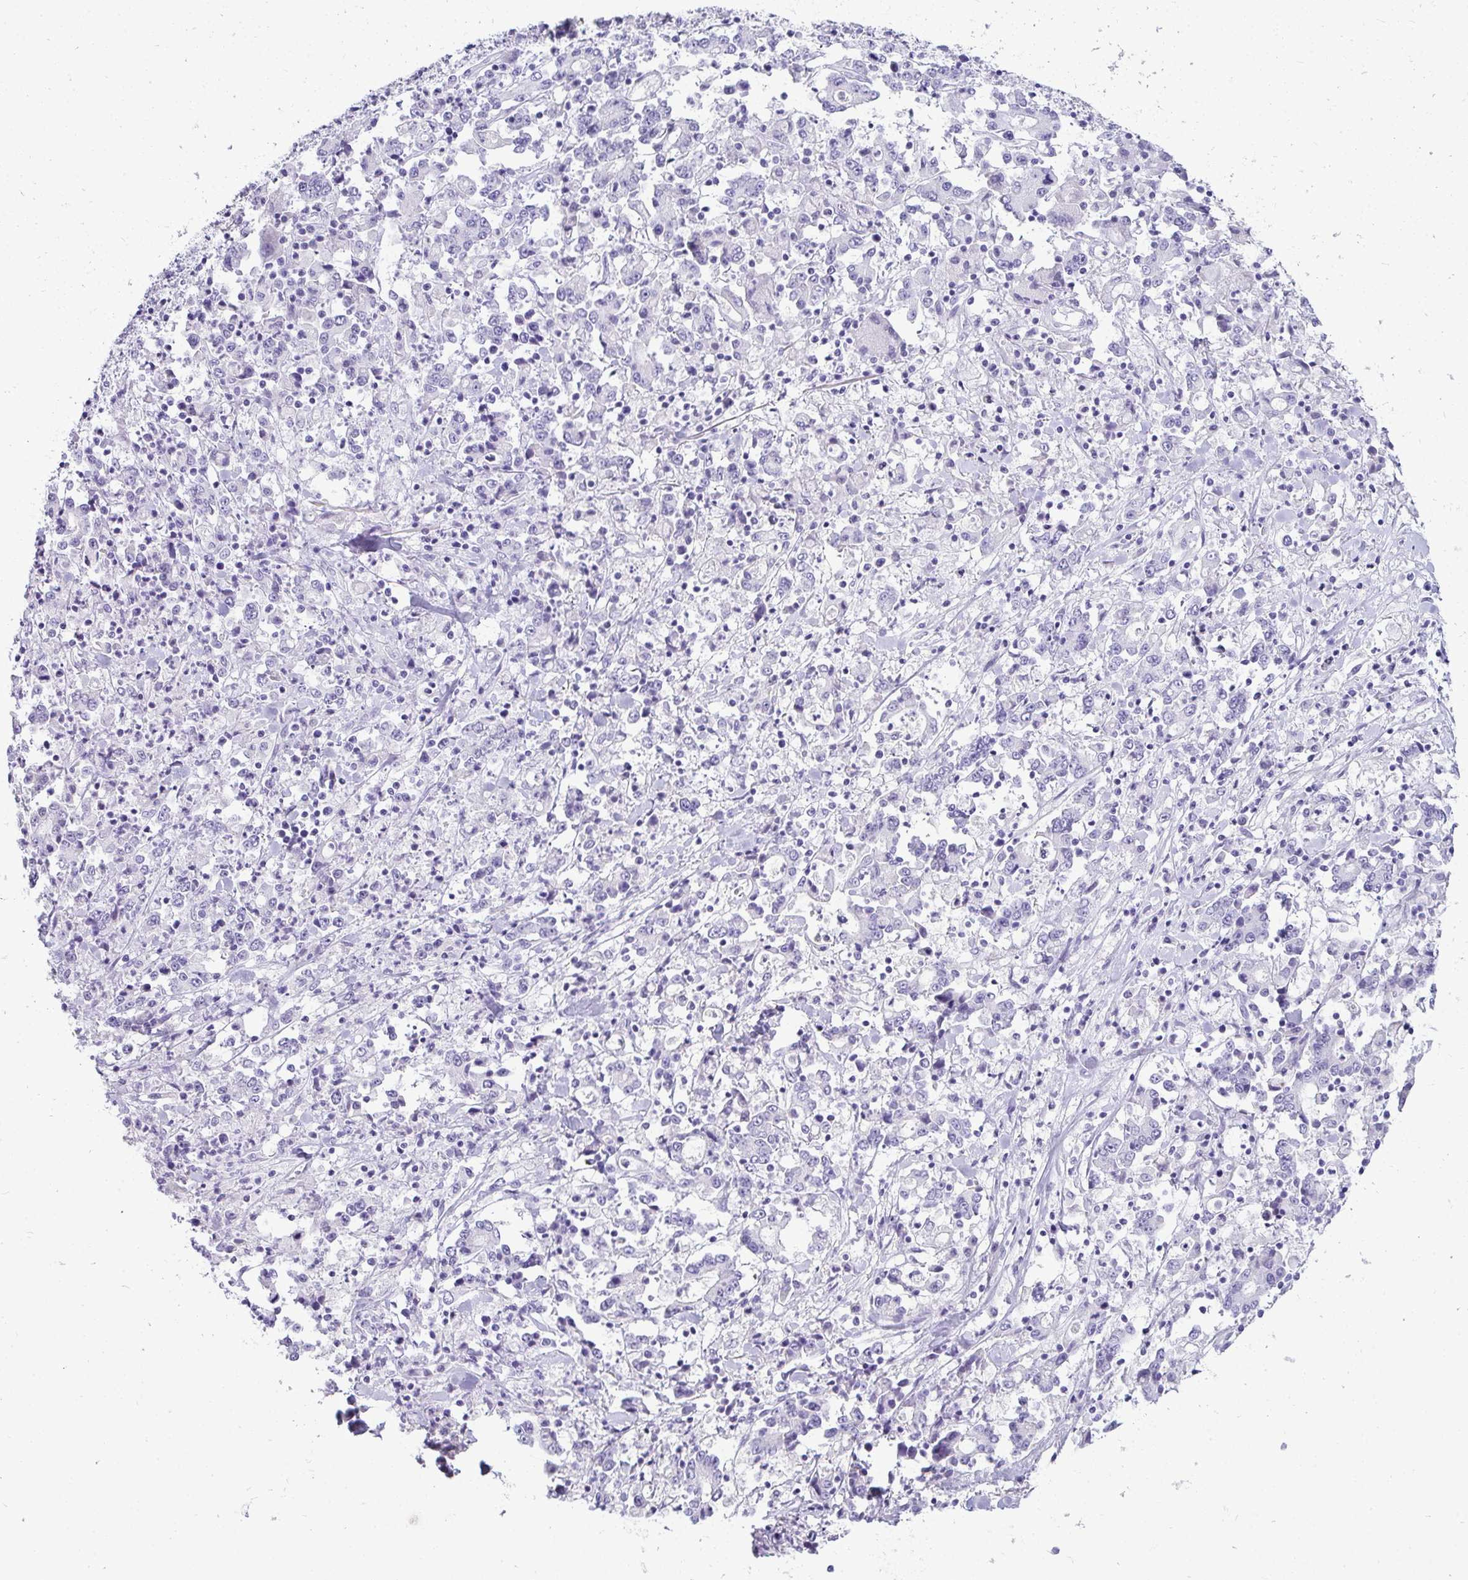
{"staining": {"intensity": "negative", "quantity": "none", "location": "none"}, "tissue": "stomach cancer", "cell_type": "Tumor cells", "image_type": "cancer", "snomed": [{"axis": "morphology", "description": "Adenocarcinoma, NOS"}, {"axis": "topography", "description": "Stomach, upper"}], "caption": "This histopathology image is of adenocarcinoma (stomach) stained with immunohistochemistry (IHC) to label a protein in brown with the nuclei are counter-stained blue. There is no positivity in tumor cells. Brightfield microscopy of immunohistochemistry (IHC) stained with DAB (brown) and hematoxylin (blue), captured at high magnification.", "gene": "HSPB6", "patient": {"sex": "male", "age": 68}}